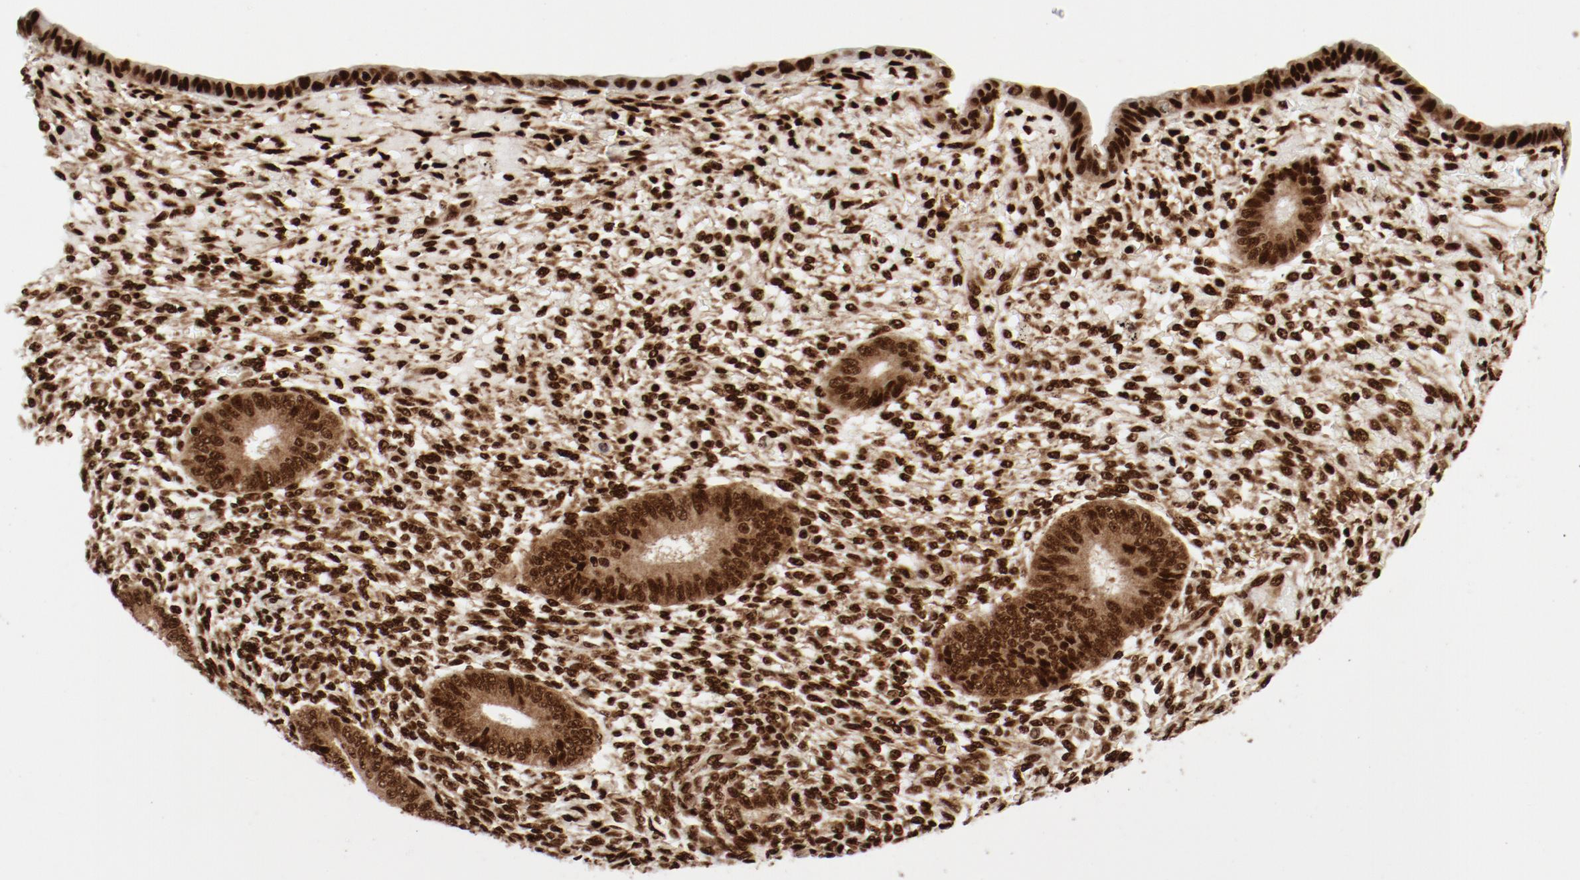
{"staining": {"intensity": "strong", "quantity": ">75%", "location": "nuclear"}, "tissue": "endometrium", "cell_type": "Cells in endometrial stroma", "image_type": "normal", "snomed": [{"axis": "morphology", "description": "Normal tissue, NOS"}, {"axis": "topography", "description": "Endometrium"}], "caption": "Normal endometrium shows strong nuclear expression in about >75% of cells in endometrial stroma, visualized by immunohistochemistry.", "gene": "NFYB", "patient": {"sex": "female", "age": 42}}